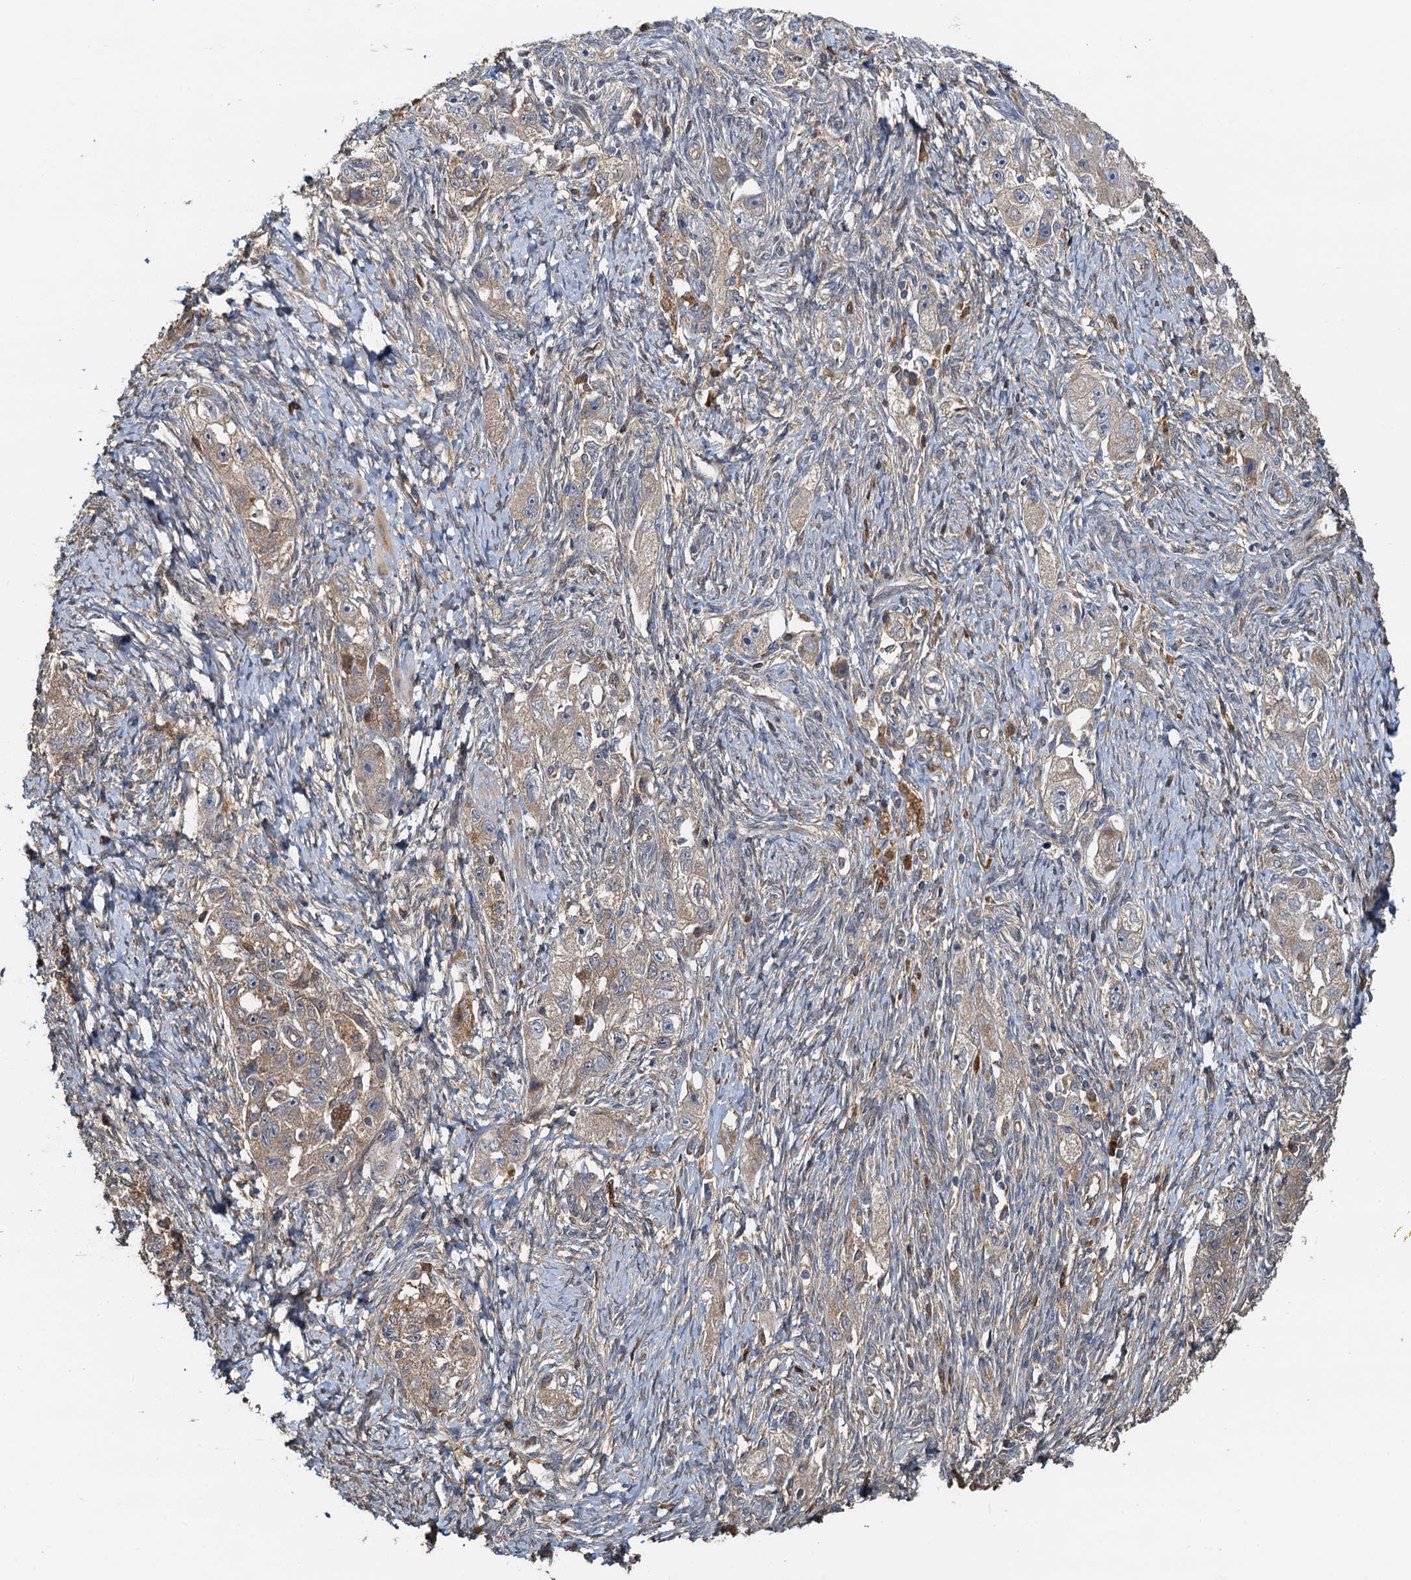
{"staining": {"intensity": "weak", "quantity": ">75%", "location": "cytoplasmic/membranous"}, "tissue": "ovarian cancer", "cell_type": "Tumor cells", "image_type": "cancer", "snomed": [{"axis": "morphology", "description": "Carcinoma, NOS"}, {"axis": "morphology", "description": "Cystadenocarcinoma, serous, NOS"}, {"axis": "topography", "description": "Ovary"}], "caption": "Ovarian cancer stained with a brown dye reveals weak cytoplasmic/membranous positive staining in about >75% of tumor cells.", "gene": "HYI", "patient": {"sex": "female", "age": 69}}